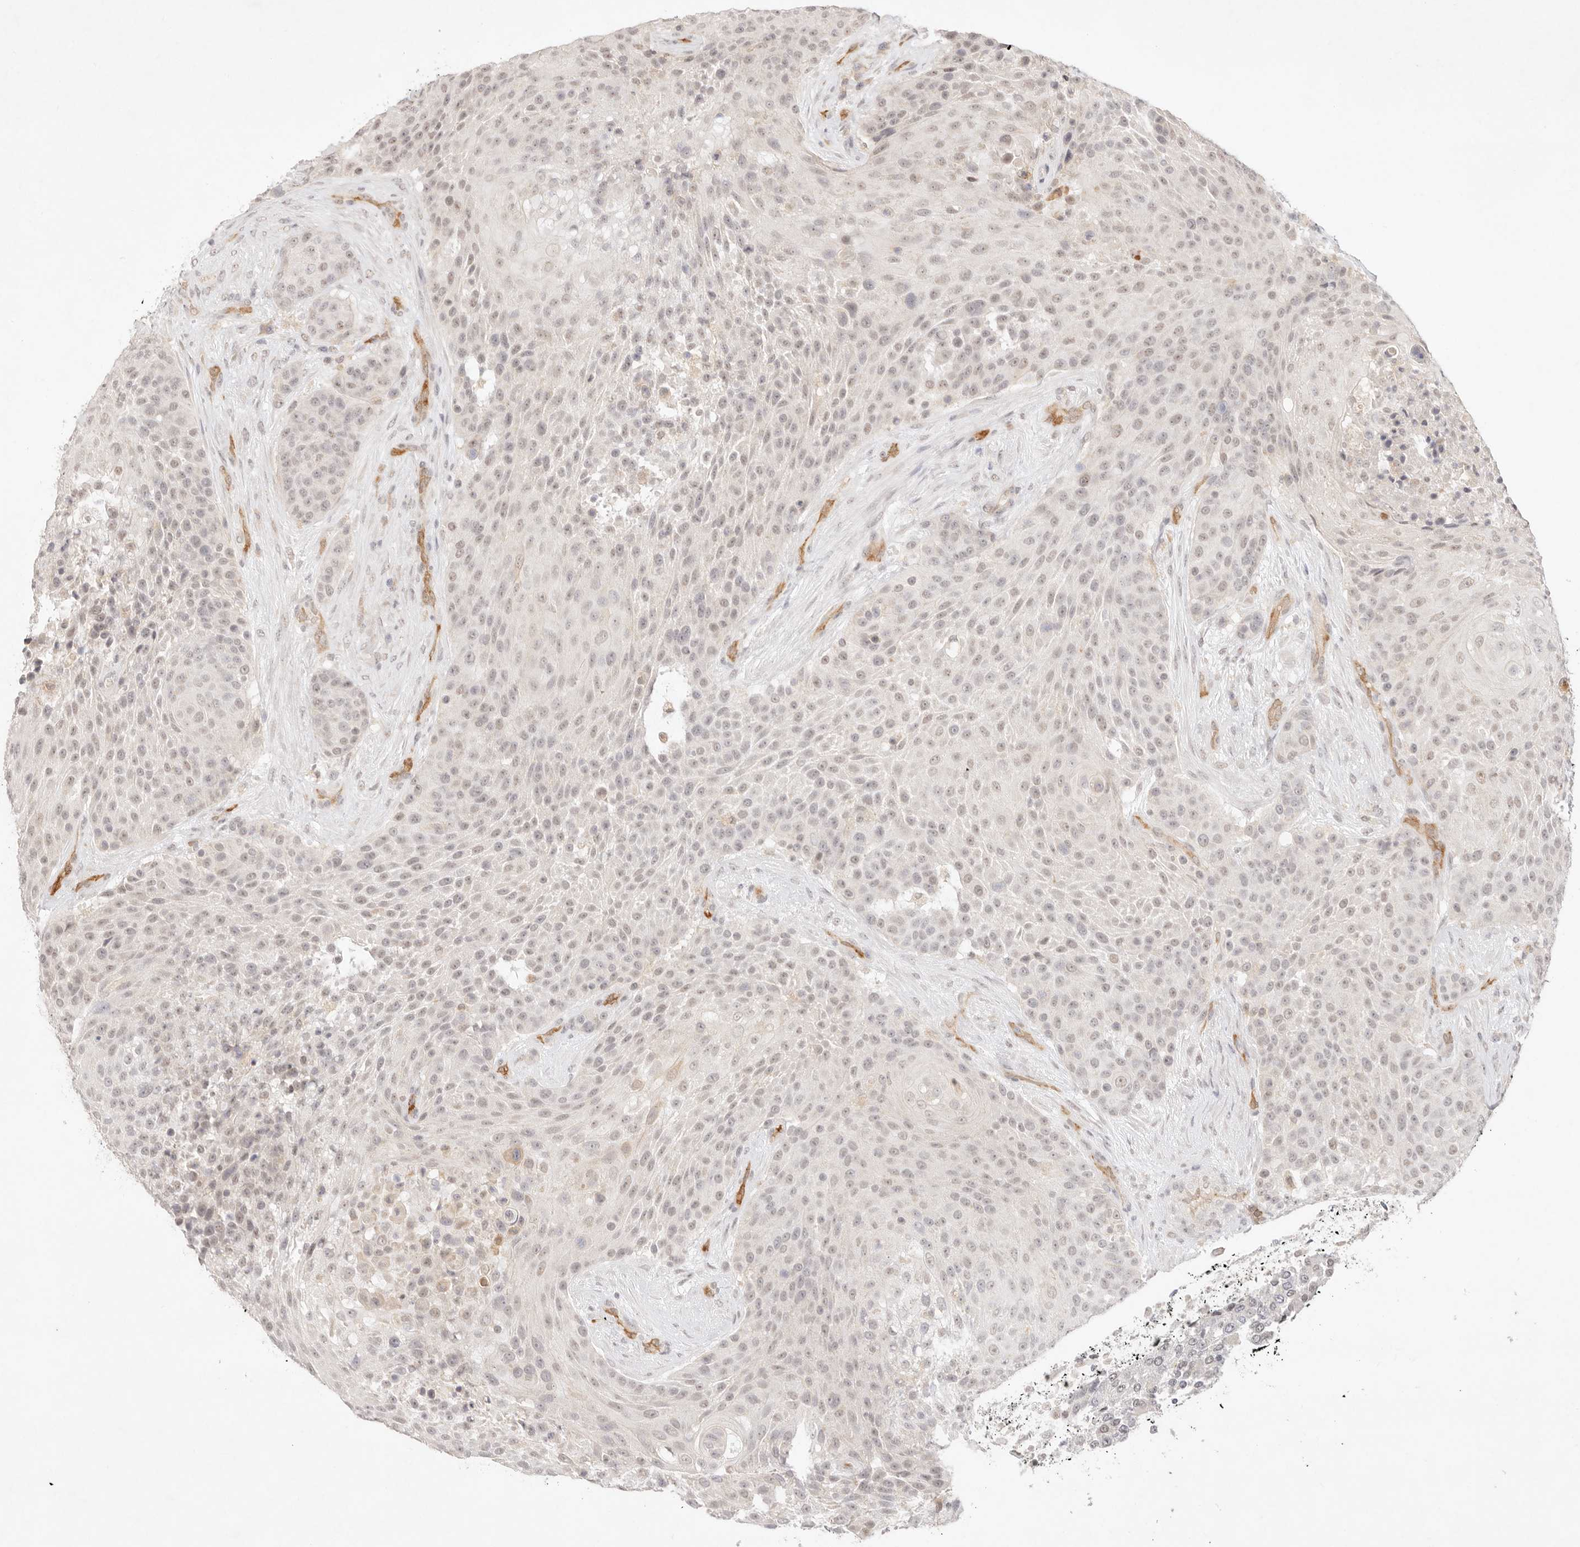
{"staining": {"intensity": "negative", "quantity": "none", "location": "none"}, "tissue": "urothelial cancer", "cell_type": "Tumor cells", "image_type": "cancer", "snomed": [{"axis": "morphology", "description": "Urothelial carcinoma, High grade"}, {"axis": "topography", "description": "Urinary bladder"}], "caption": "There is no significant staining in tumor cells of urothelial carcinoma (high-grade).", "gene": "GPR156", "patient": {"sex": "female", "age": 63}}